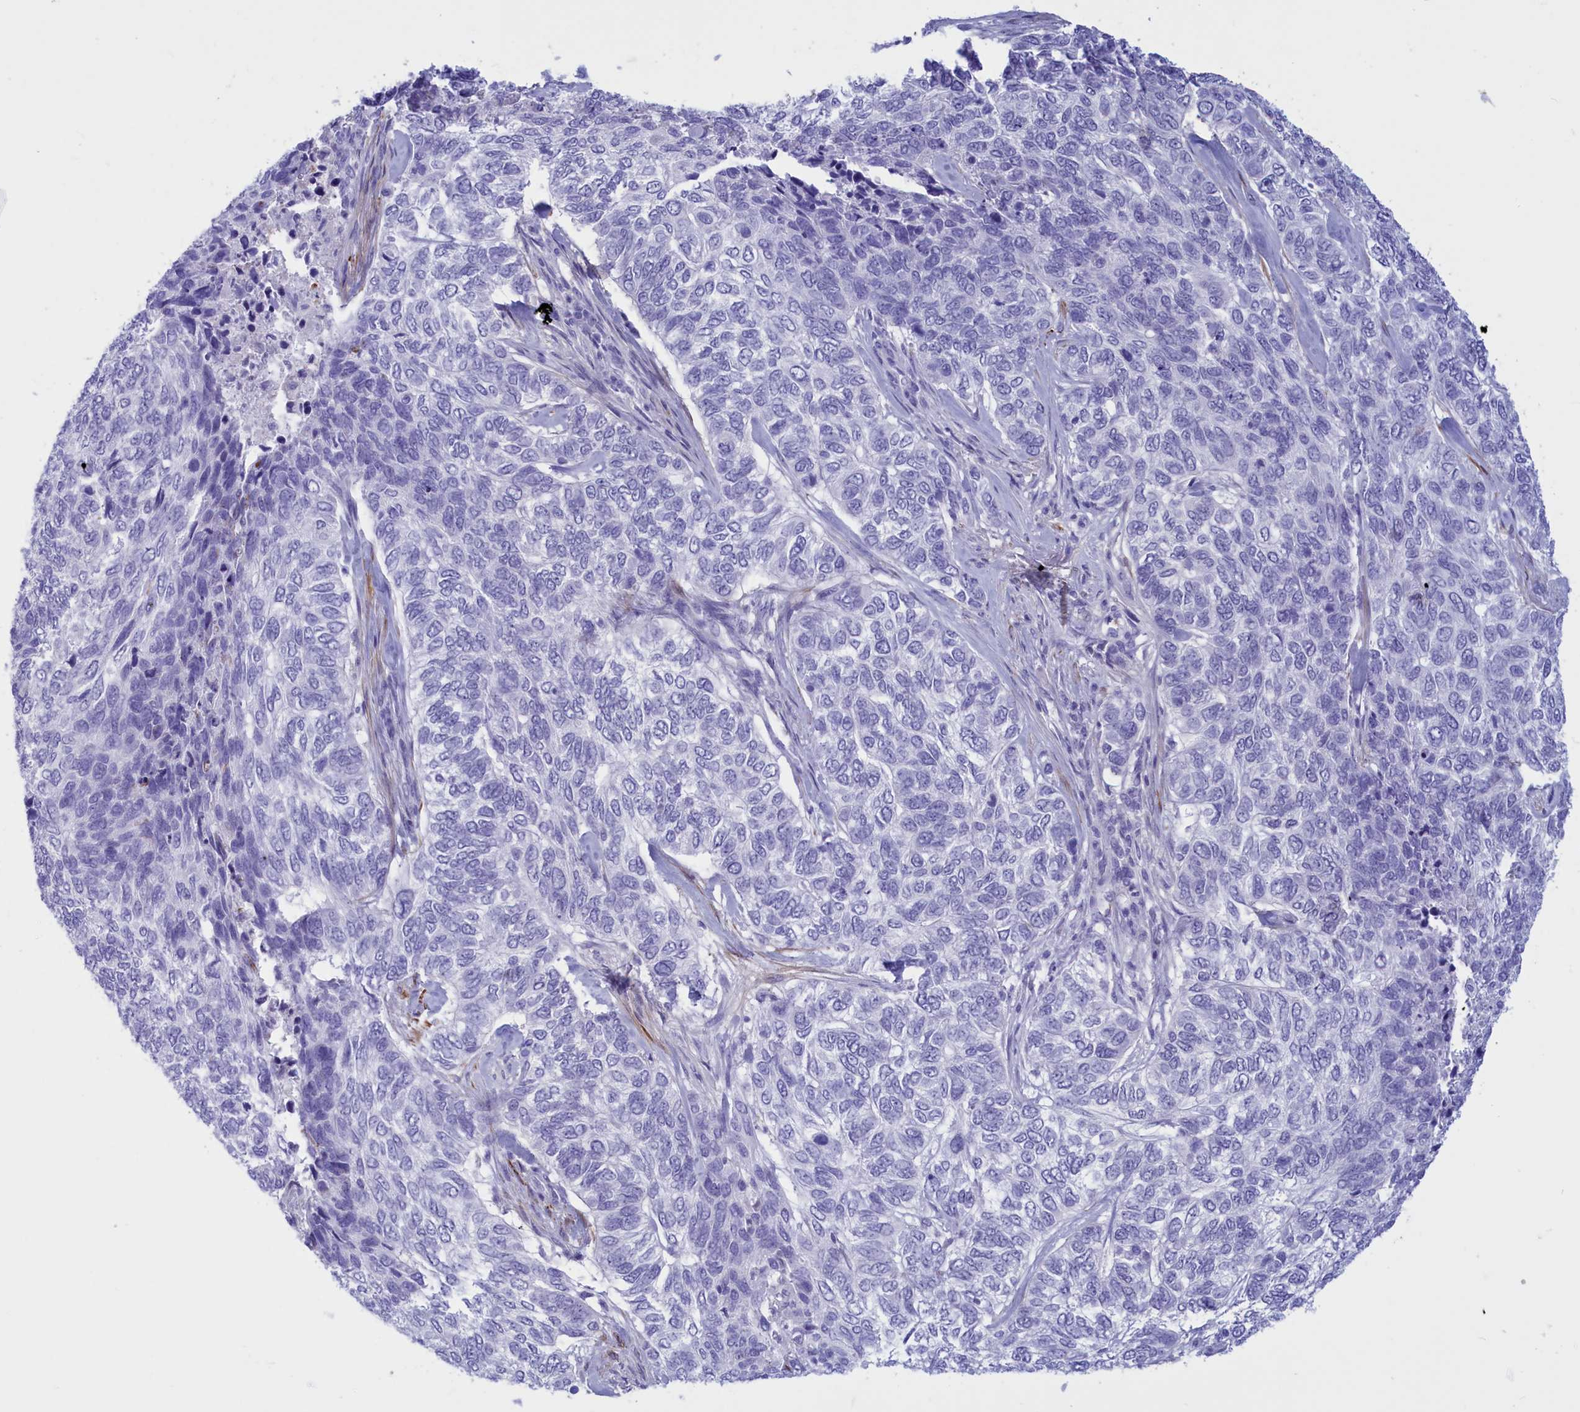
{"staining": {"intensity": "negative", "quantity": "none", "location": "none"}, "tissue": "skin cancer", "cell_type": "Tumor cells", "image_type": "cancer", "snomed": [{"axis": "morphology", "description": "Basal cell carcinoma"}, {"axis": "topography", "description": "Skin"}], "caption": "Immunohistochemistry micrograph of human skin basal cell carcinoma stained for a protein (brown), which displays no expression in tumor cells.", "gene": "GAPDHS", "patient": {"sex": "female", "age": 65}}